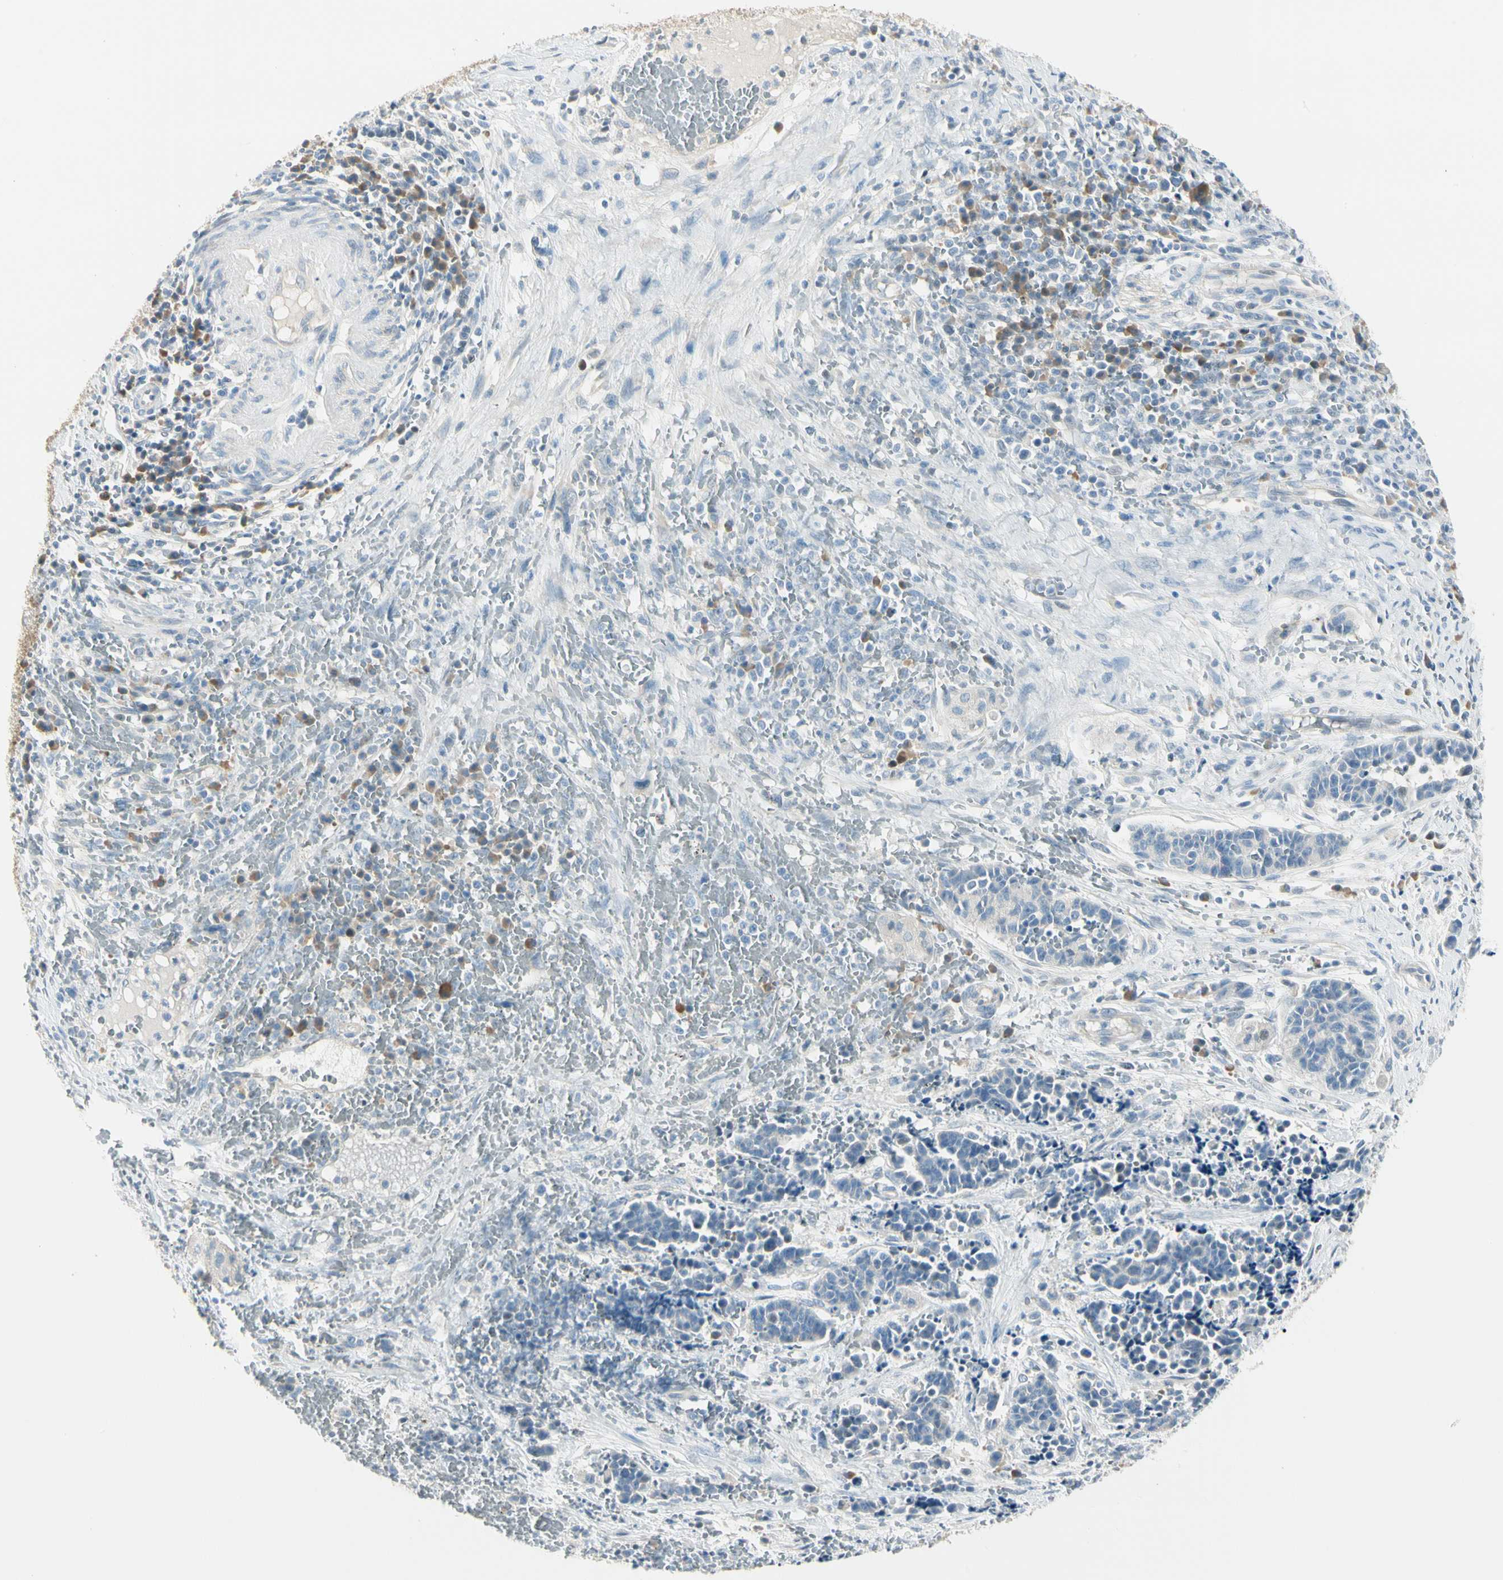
{"staining": {"intensity": "negative", "quantity": "none", "location": "none"}, "tissue": "cervical cancer", "cell_type": "Tumor cells", "image_type": "cancer", "snomed": [{"axis": "morphology", "description": "Squamous cell carcinoma, NOS"}, {"axis": "topography", "description": "Cervix"}], "caption": "Immunohistochemical staining of human cervical cancer shows no significant positivity in tumor cells.", "gene": "SLC6A15", "patient": {"sex": "female", "age": 35}}